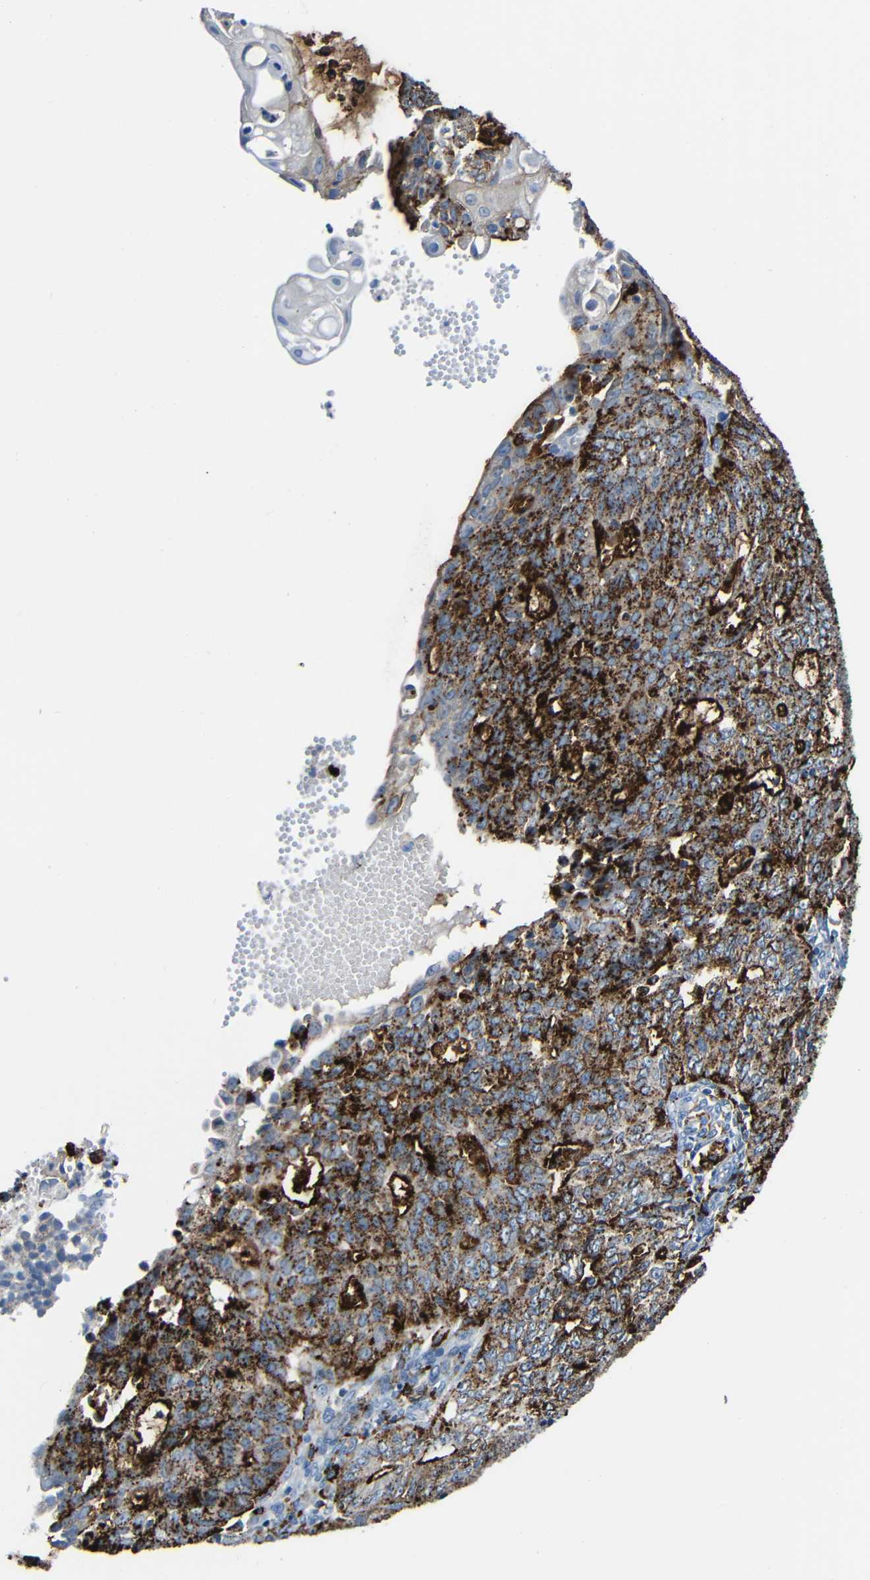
{"staining": {"intensity": "strong", "quantity": ">75%", "location": "cytoplasmic/membranous"}, "tissue": "endometrial cancer", "cell_type": "Tumor cells", "image_type": "cancer", "snomed": [{"axis": "morphology", "description": "Adenocarcinoma, NOS"}, {"axis": "topography", "description": "Endometrium"}], "caption": "A high-resolution histopathology image shows immunohistochemistry (IHC) staining of endometrial cancer (adenocarcinoma), which exhibits strong cytoplasmic/membranous positivity in about >75% of tumor cells.", "gene": "HLA-DMA", "patient": {"sex": "female", "age": 32}}